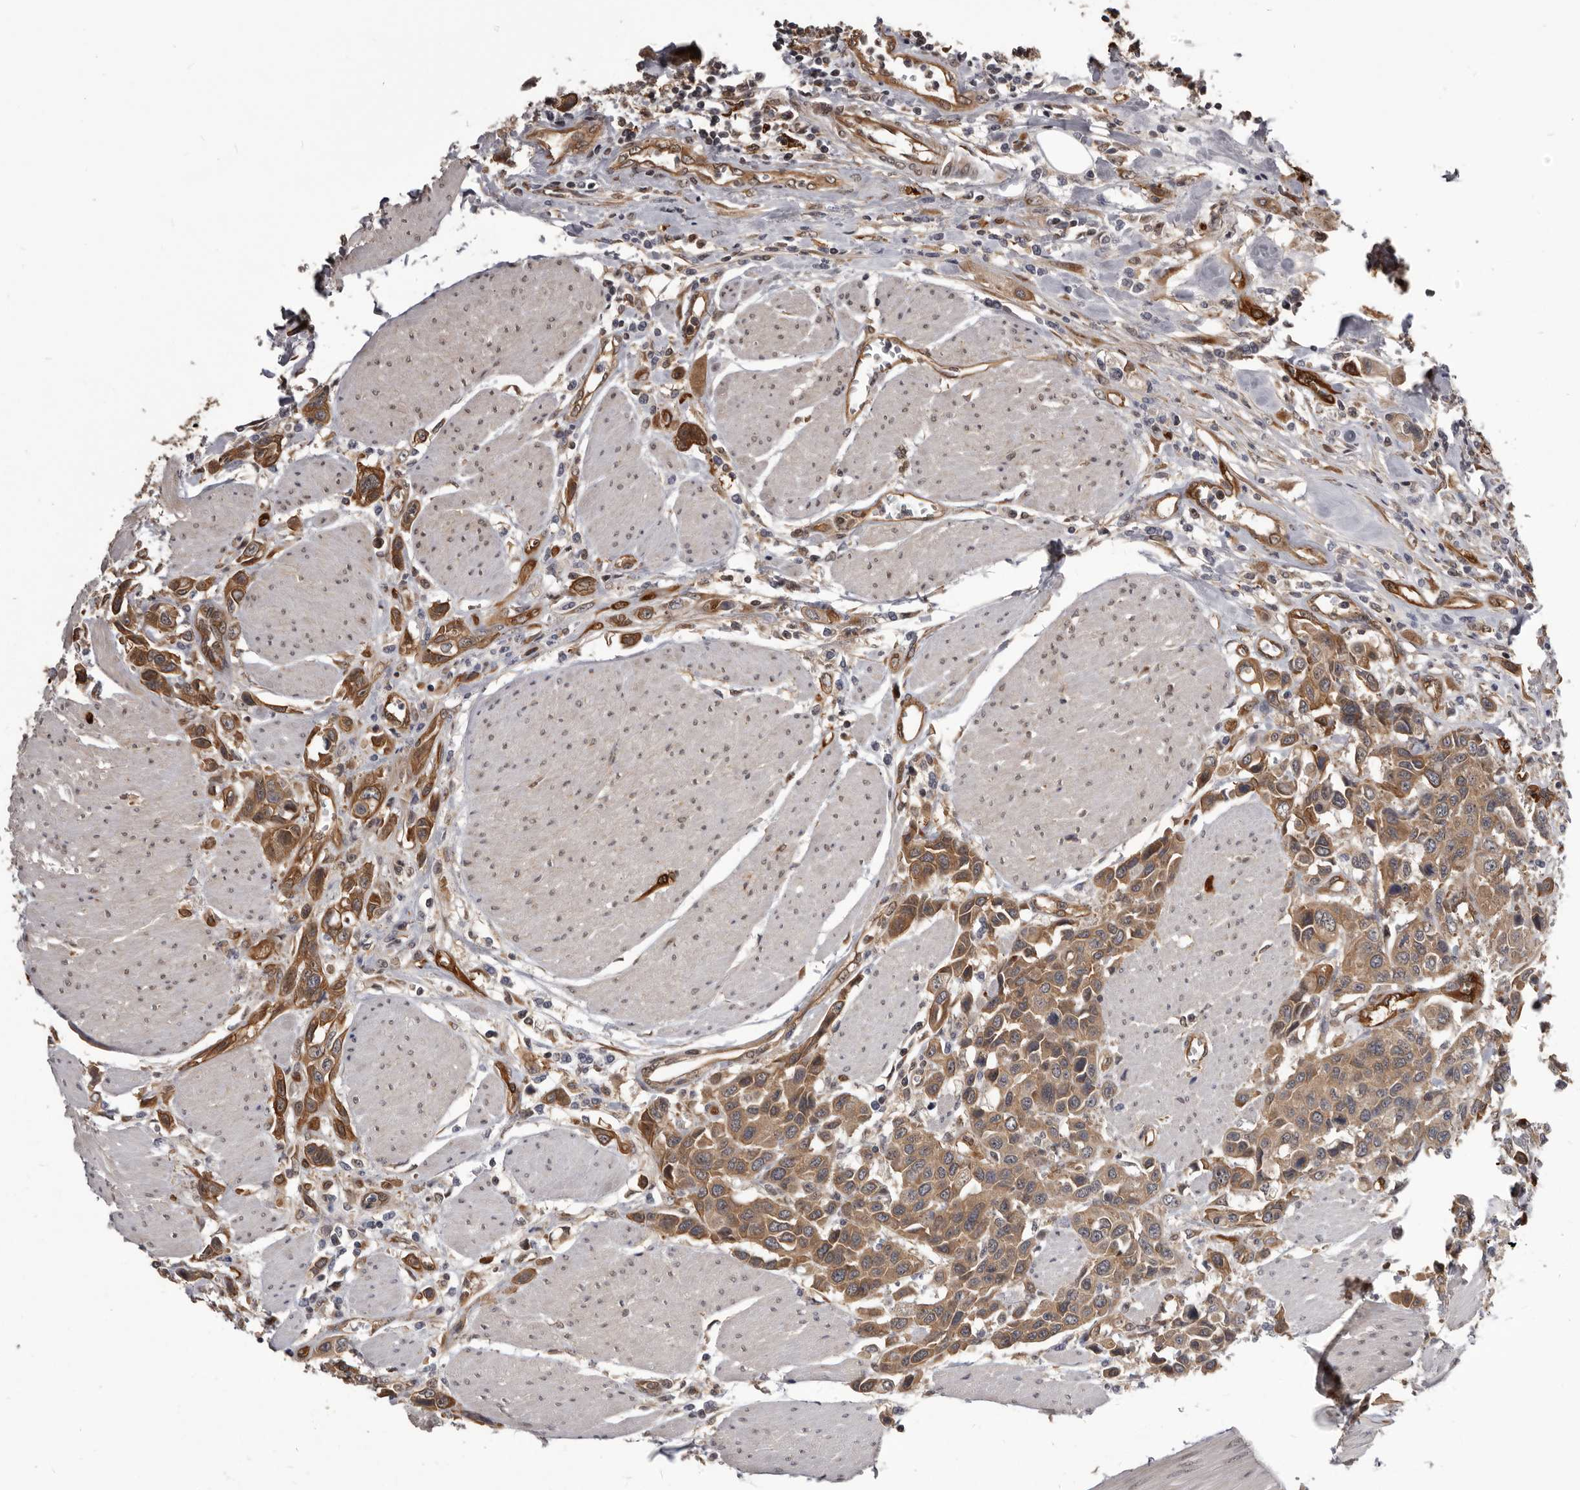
{"staining": {"intensity": "moderate", "quantity": ">75%", "location": "cytoplasmic/membranous"}, "tissue": "urothelial cancer", "cell_type": "Tumor cells", "image_type": "cancer", "snomed": [{"axis": "morphology", "description": "Urothelial carcinoma, High grade"}, {"axis": "topography", "description": "Urinary bladder"}], "caption": "Urothelial cancer stained with DAB immunohistochemistry (IHC) shows medium levels of moderate cytoplasmic/membranous staining in approximately >75% of tumor cells.", "gene": "ADAMTS20", "patient": {"sex": "male", "age": 50}}